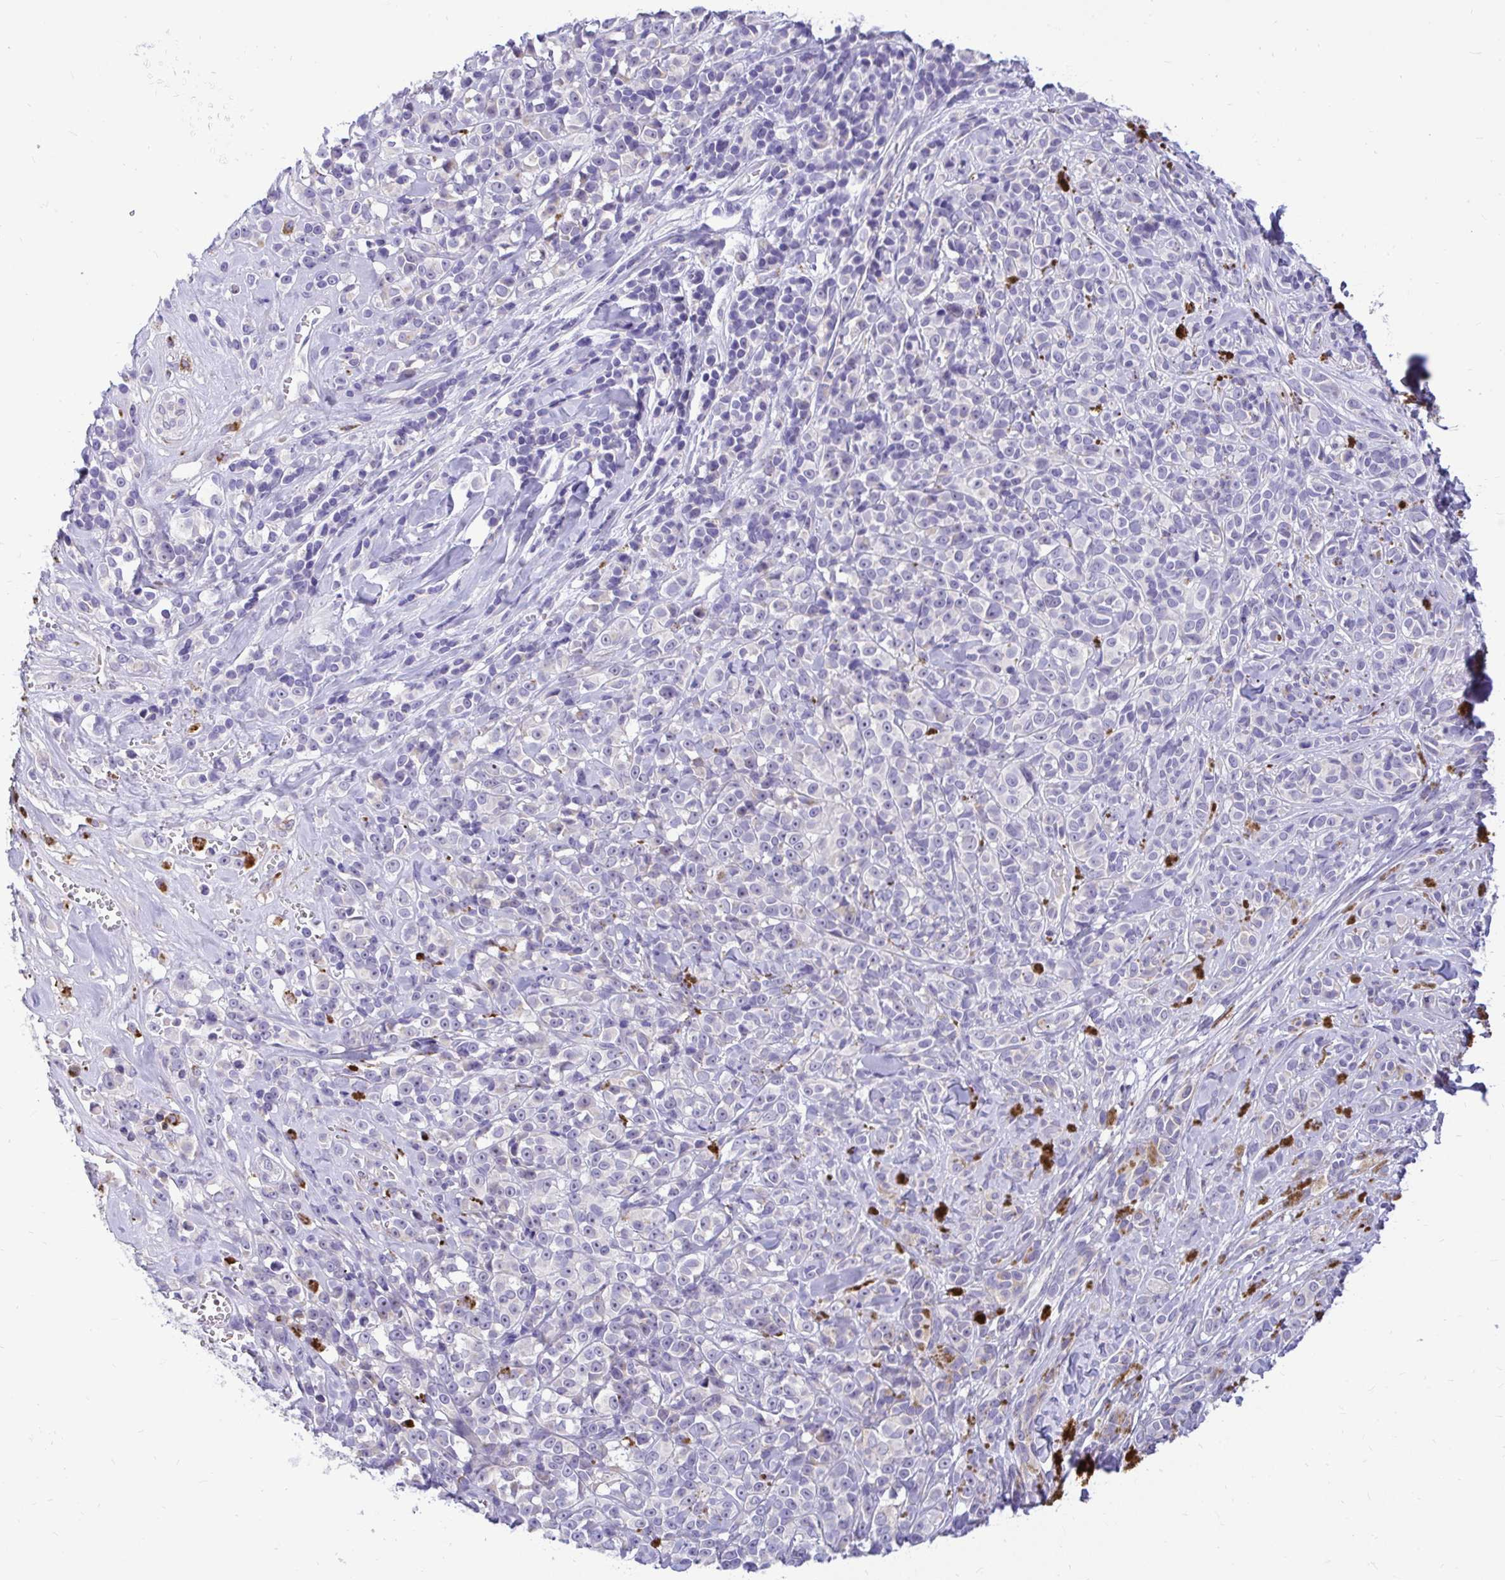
{"staining": {"intensity": "moderate", "quantity": "<25%", "location": "cytoplasmic/membranous"}, "tissue": "melanoma", "cell_type": "Tumor cells", "image_type": "cancer", "snomed": [{"axis": "morphology", "description": "Malignant melanoma, NOS"}, {"axis": "topography", "description": "Skin"}], "caption": "Immunohistochemical staining of melanoma exhibits low levels of moderate cytoplasmic/membranous expression in approximately <25% of tumor cells.", "gene": "PKN3", "patient": {"sex": "male", "age": 85}}